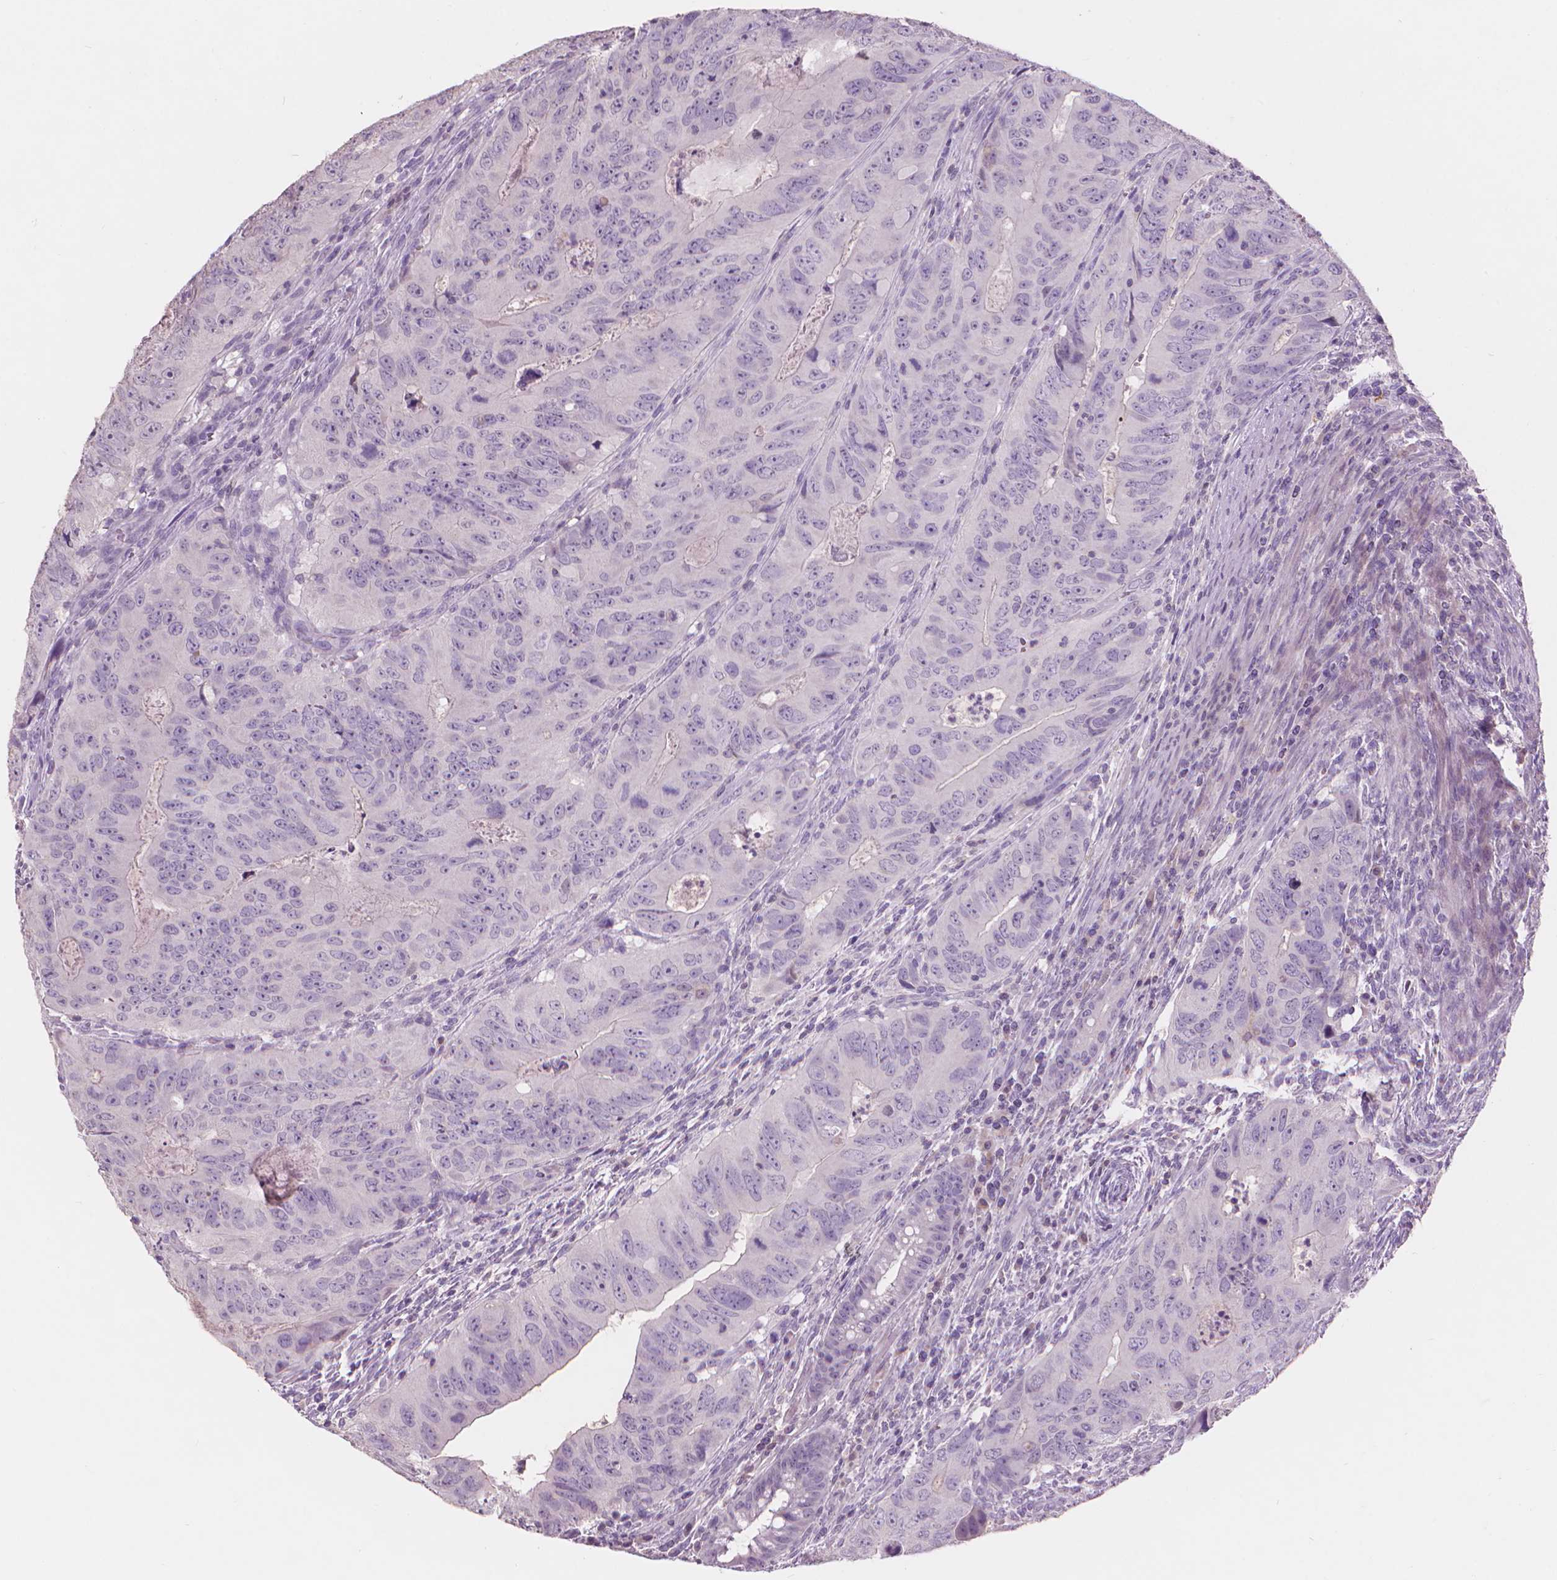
{"staining": {"intensity": "negative", "quantity": "none", "location": "none"}, "tissue": "colorectal cancer", "cell_type": "Tumor cells", "image_type": "cancer", "snomed": [{"axis": "morphology", "description": "Adenocarcinoma, NOS"}, {"axis": "topography", "description": "Colon"}], "caption": "IHC of human colorectal cancer exhibits no positivity in tumor cells. (DAB immunohistochemistry (IHC), high magnification).", "gene": "ENO2", "patient": {"sex": "male", "age": 79}}